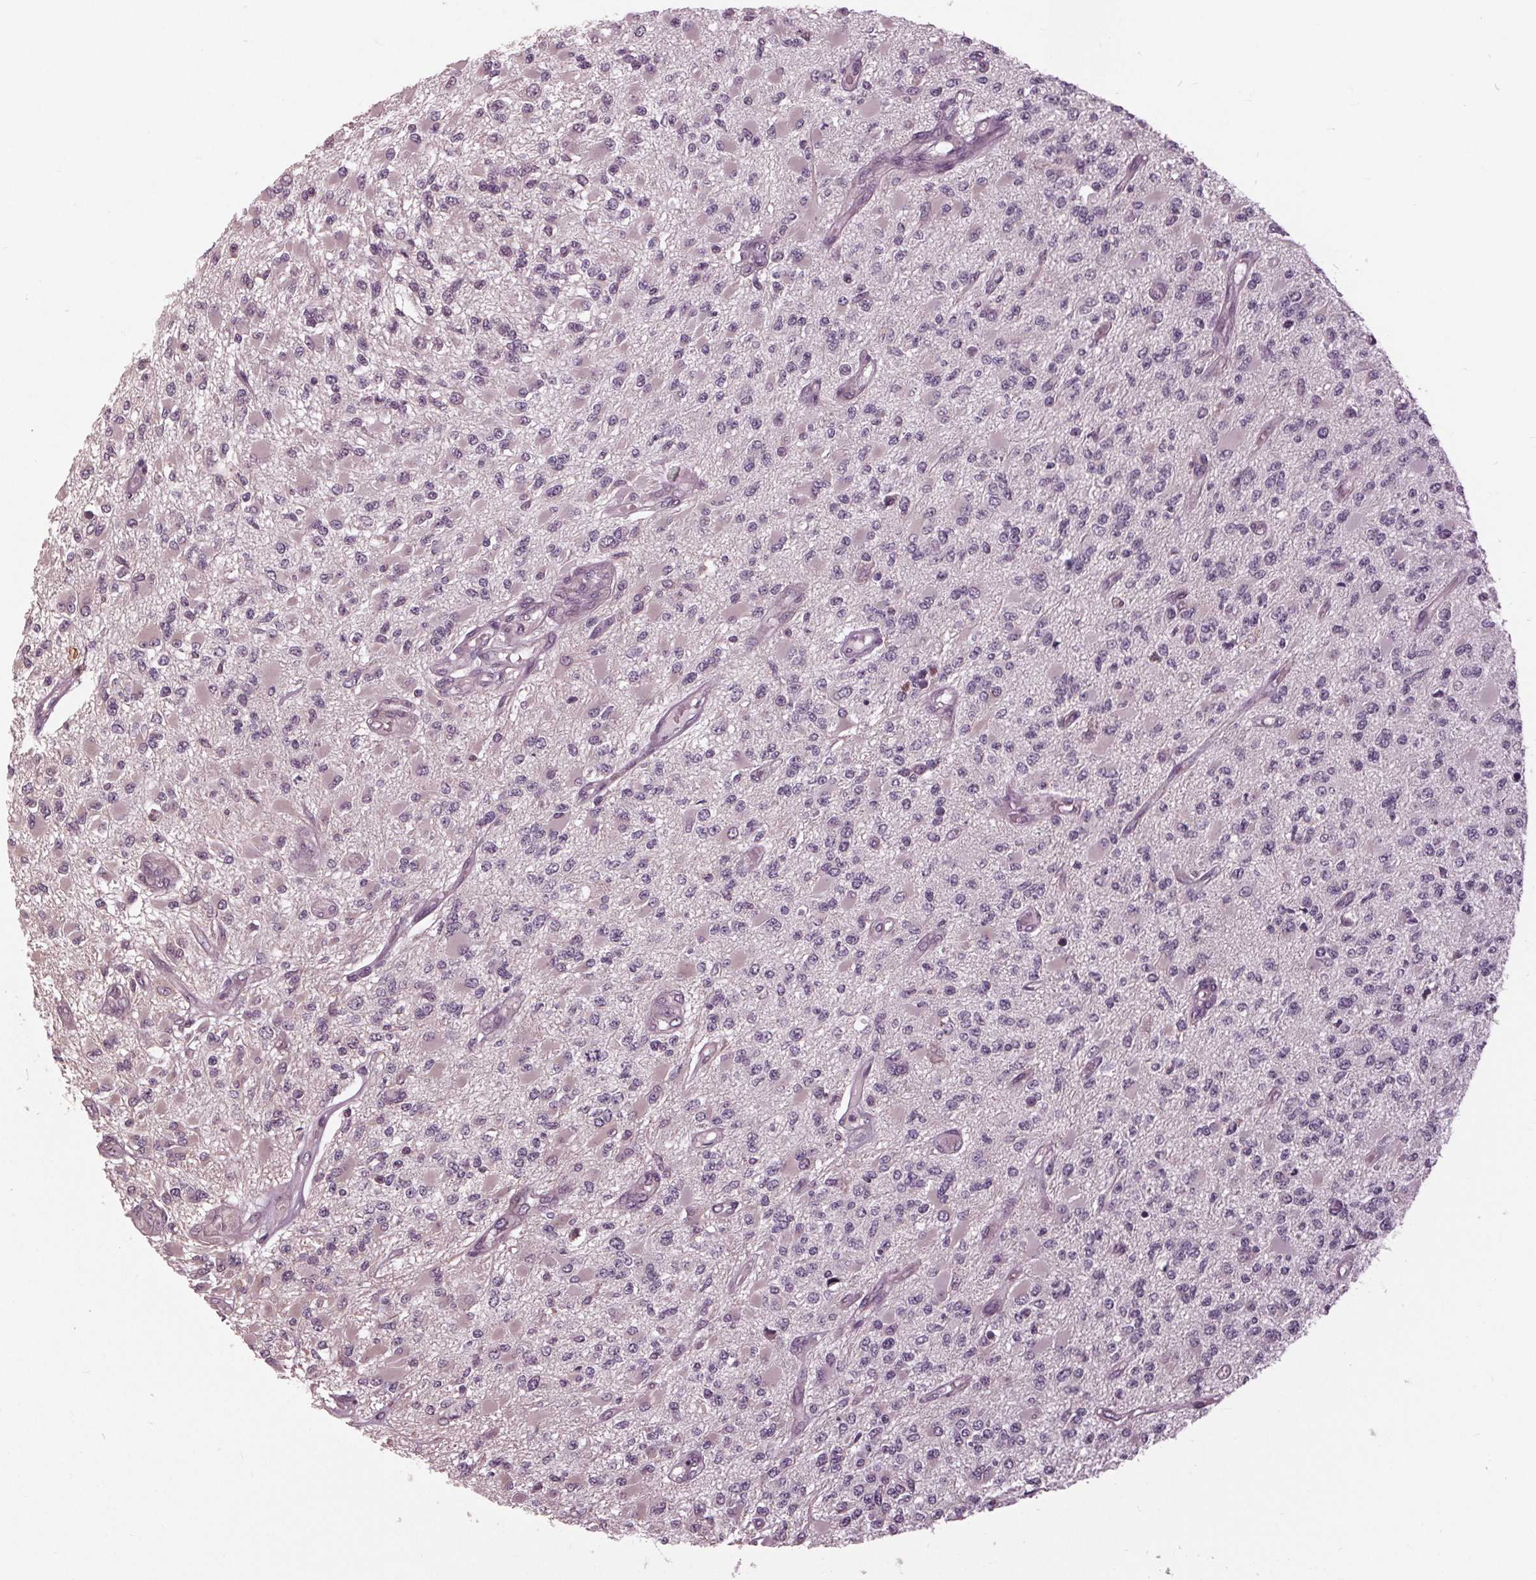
{"staining": {"intensity": "negative", "quantity": "none", "location": "none"}, "tissue": "glioma", "cell_type": "Tumor cells", "image_type": "cancer", "snomed": [{"axis": "morphology", "description": "Glioma, malignant, High grade"}, {"axis": "topography", "description": "Brain"}], "caption": "Immunohistochemical staining of malignant glioma (high-grade) reveals no significant staining in tumor cells.", "gene": "SIGLEC6", "patient": {"sex": "female", "age": 63}}